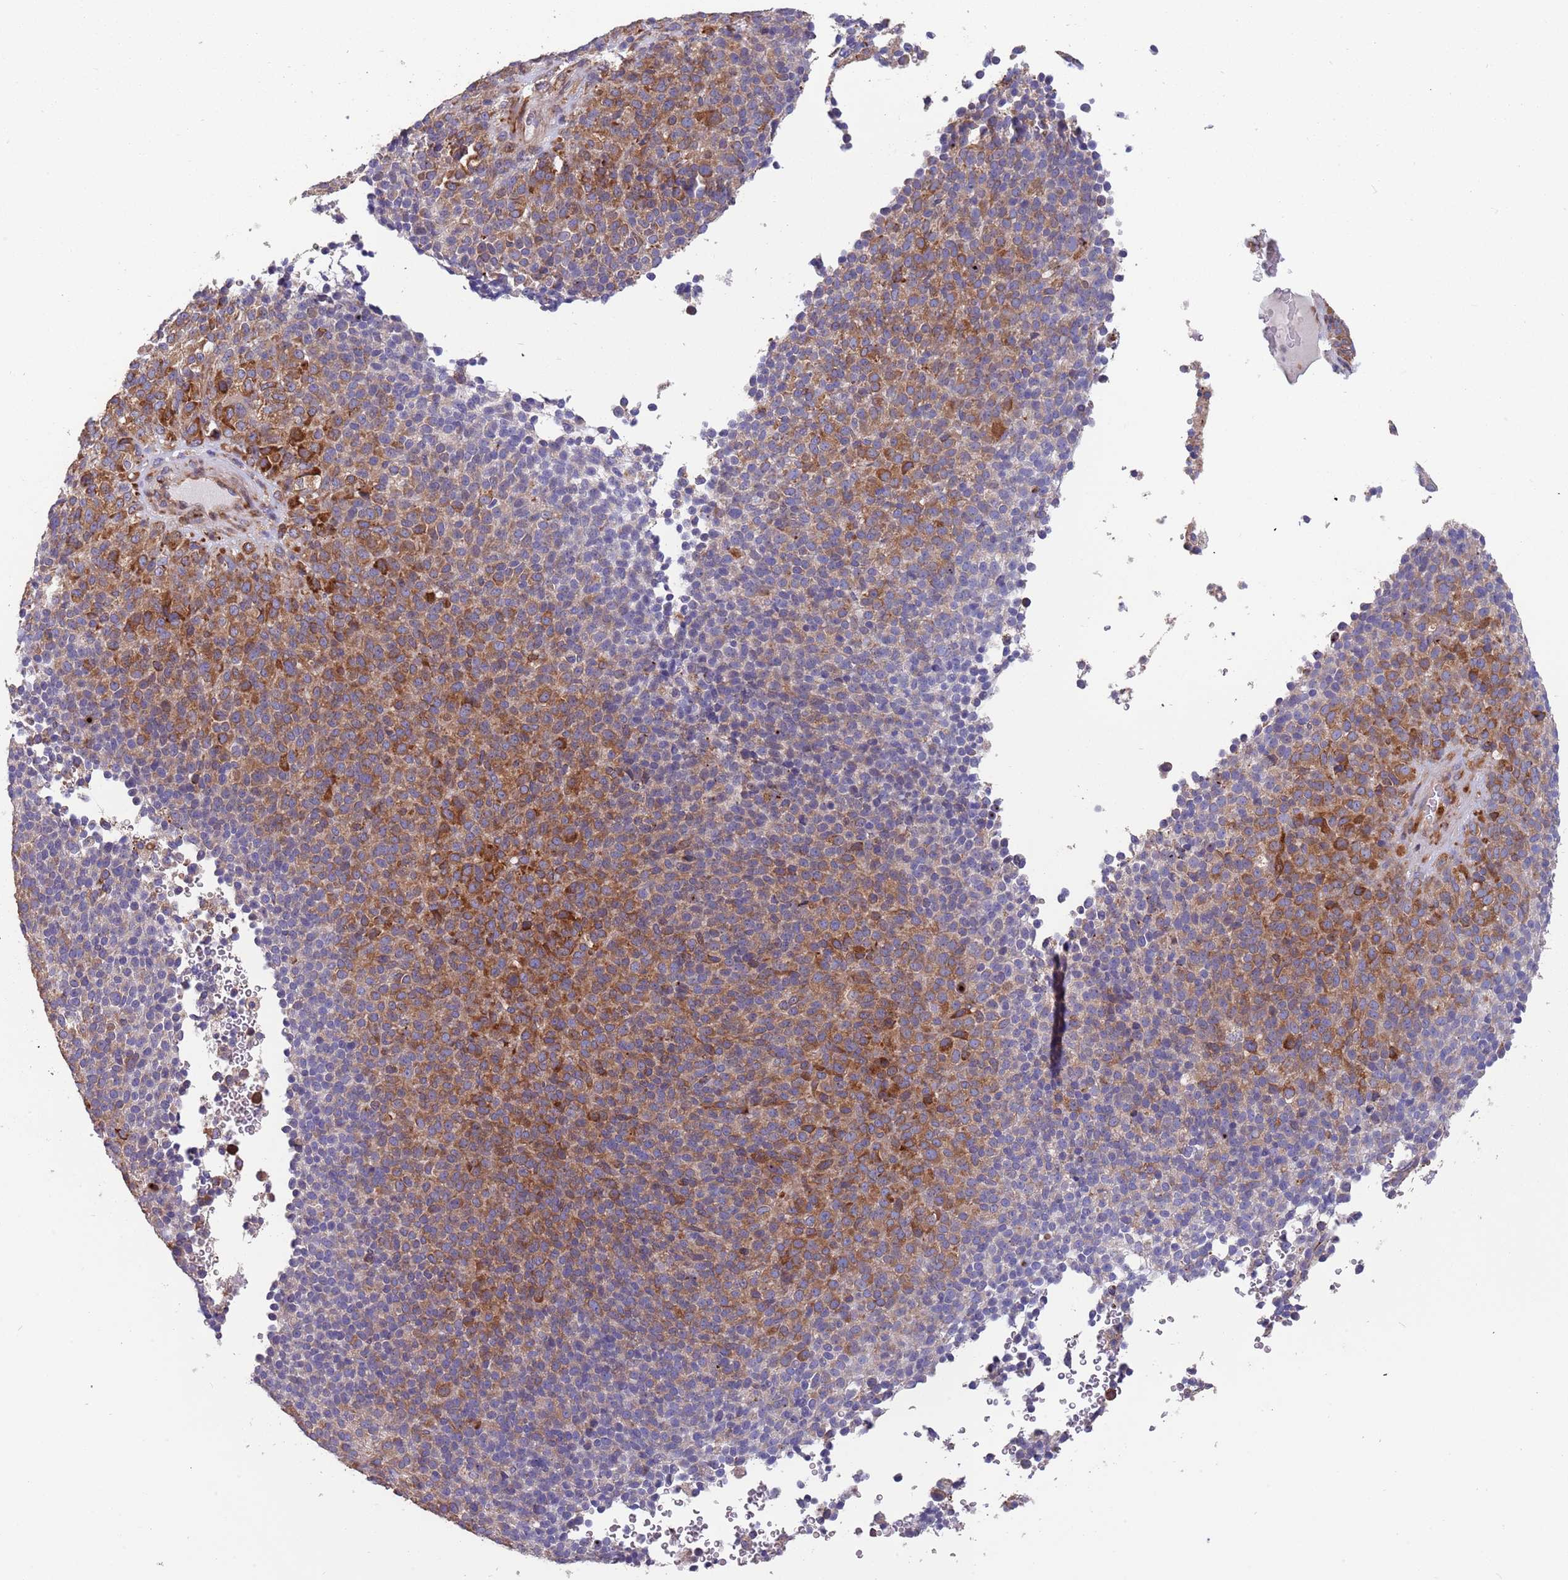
{"staining": {"intensity": "moderate", "quantity": ">75%", "location": "cytoplasmic/membranous"}, "tissue": "melanoma", "cell_type": "Tumor cells", "image_type": "cancer", "snomed": [{"axis": "morphology", "description": "Malignant melanoma, Metastatic site"}, {"axis": "topography", "description": "Brain"}], "caption": "This micrograph exhibits immunohistochemistry (IHC) staining of melanoma, with medium moderate cytoplasmic/membranous expression in about >75% of tumor cells.", "gene": "ARMCX6", "patient": {"sex": "female", "age": 56}}